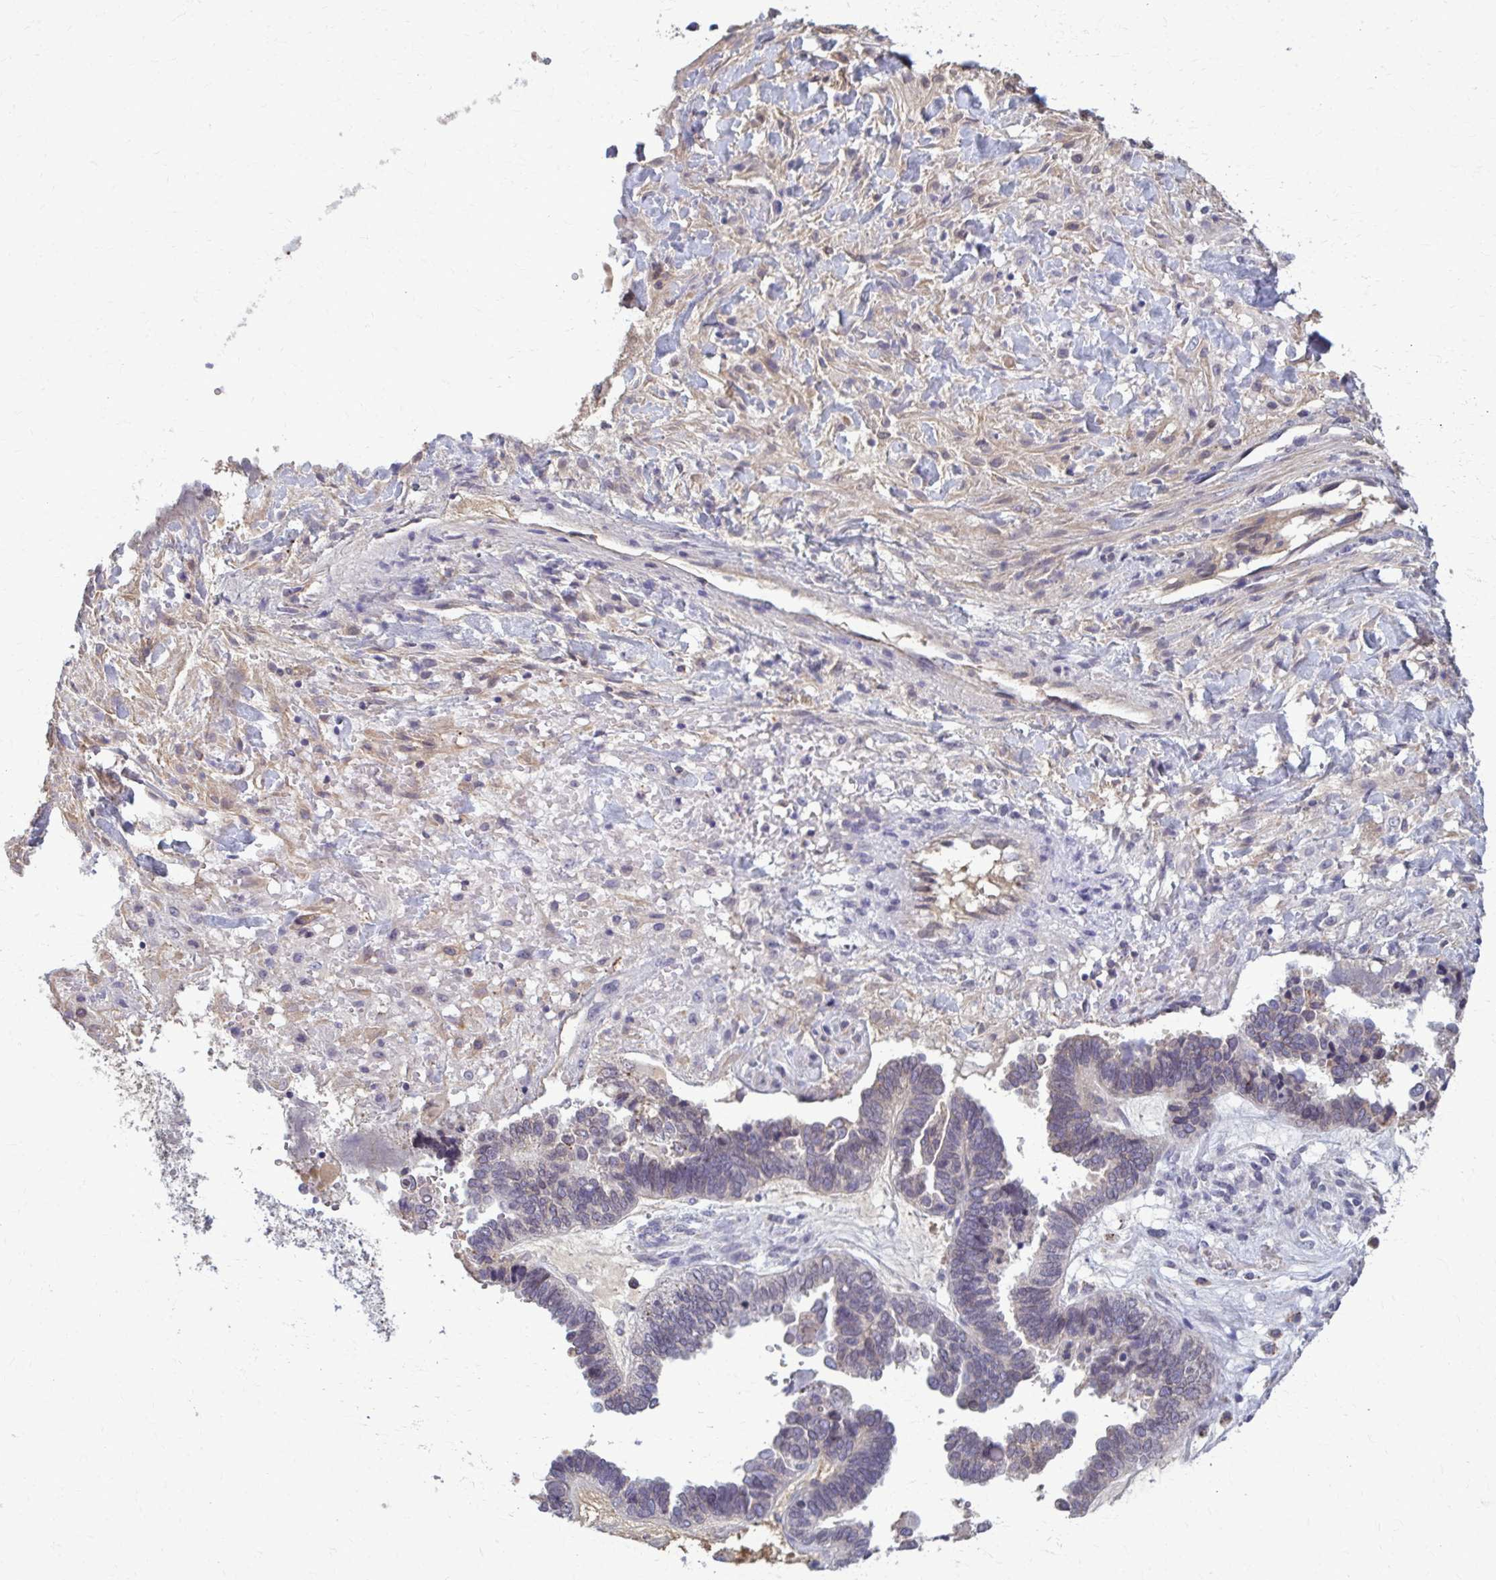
{"staining": {"intensity": "negative", "quantity": "none", "location": "none"}, "tissue": "ovarian cancer", "cell_type": "Tumor cells", "image_type": "cancer", "snomed": [{"axis": "morphology", "description": "Cystadenocarcinoma, serous, NOS"}, {"axis": "topography", "description": "Ovary"}], "caption": "This is an immunohistochemistry (IHC) photomicrograph of human ovarian cancer. There is no expression in tumor cells.", "gene": "MCRIP2", "patient": {"sex": "female", "age": 51}}